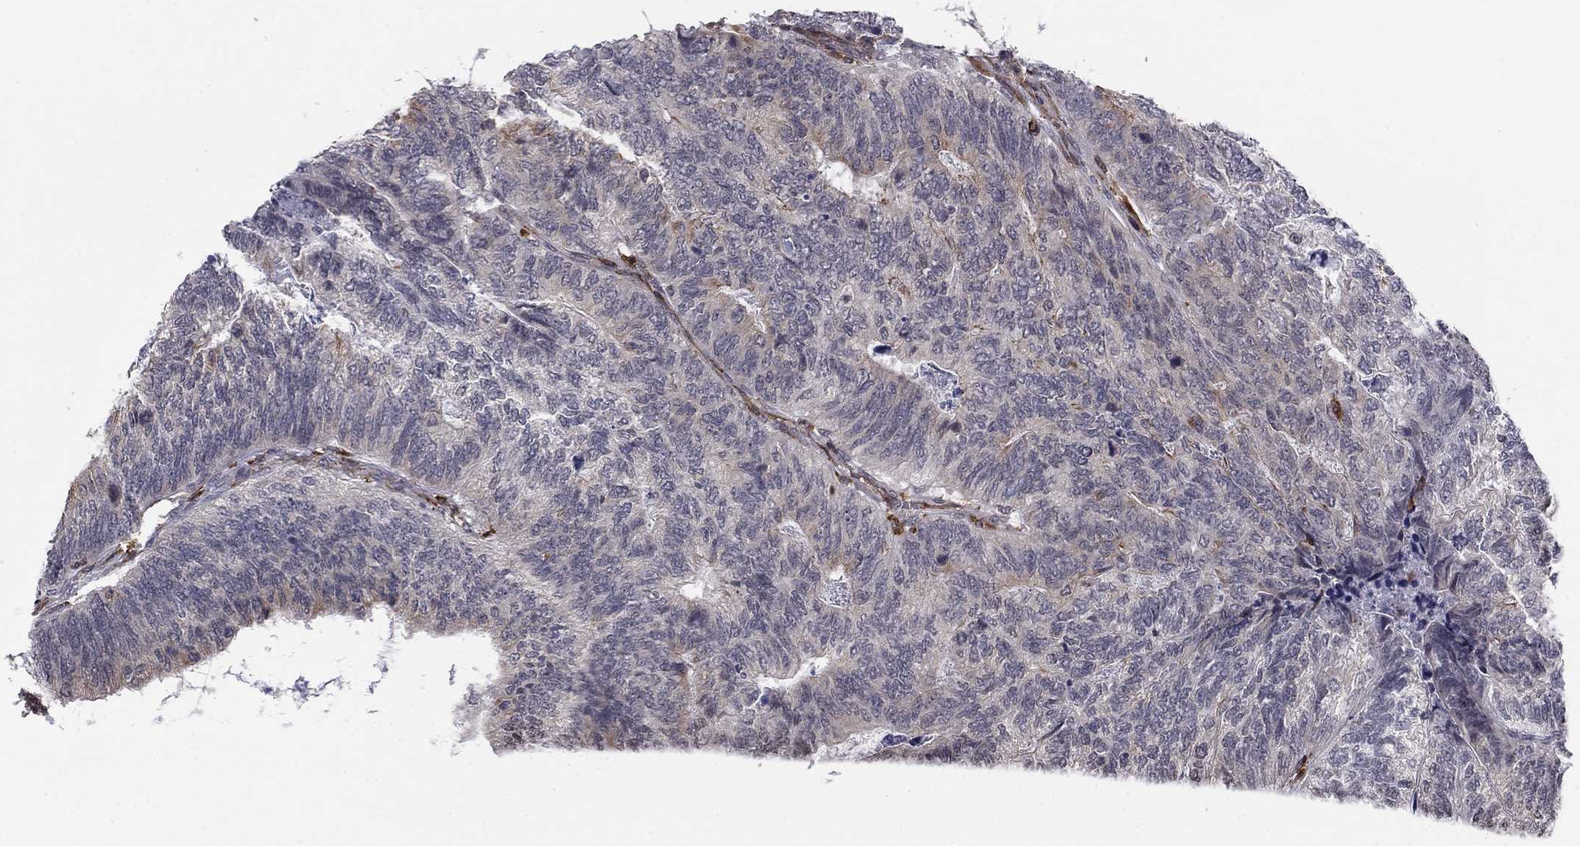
{"staining": {"intensity": "negative", "quantity": "none", "location": "none"}, "tissue": "colorectal cancer", "cell_type": "Tumor cells", "image_type": "cancer", "snomed": [{"axis": "morphology", "description": "Adenocarcinoma, NOS"}, {"axis": "topography", "description": "Colon"}], "caption": "The histopathology image demonstrates no staining of tumor cells in adenocarcinoma (colorectal). (Brightfield microscopy of DAB immunohistochemistry (IHC) at high magnification).", "gene": "PLCB2", "patient": {"sex": "female", "age": 67}}